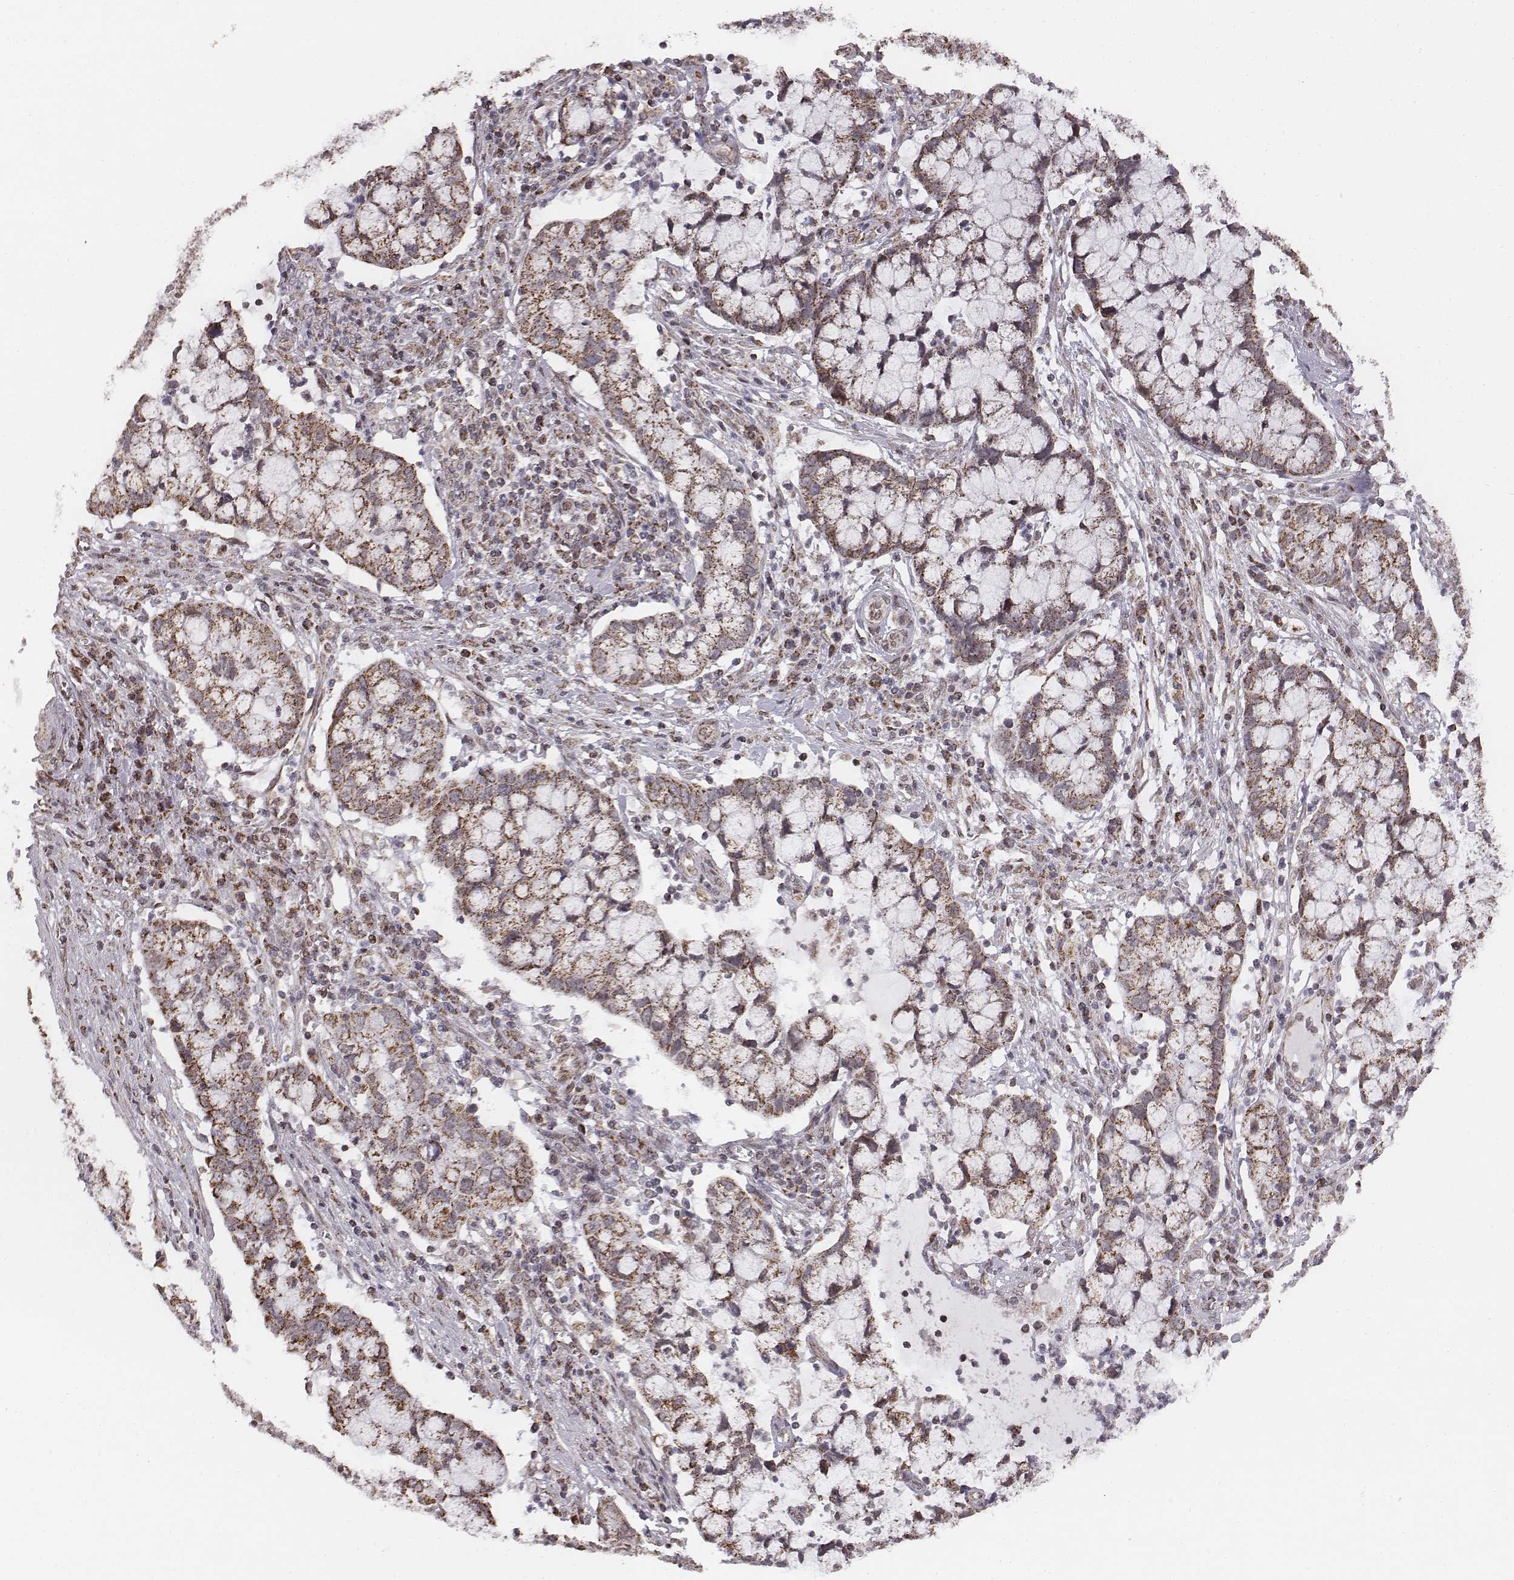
{"staining": {"intensity": "moderate", "quantity": ">75%", "location": "cytoplasmic/membranous"}, "tissue": "cervical cancer", "cell_type": "Tumor cells", "image_type": "cancer", "snomed": [{"axis": "morphology", "description": "Adenocarcinoma, NOS"}, {"axis": "topography", "description": "Cervix"}], "caption": "A brown stain shows moderate cytoplasmic/membranous expression of a protein in cervical cancer (adenocarcinoma) tumor cells. Using DAB (brown) and hematoxylin (blue) stains, captured at high magnification using brightfield microscopy.", "gene": "ACOT2", "patient": {"sex": "female", "age": 40}}